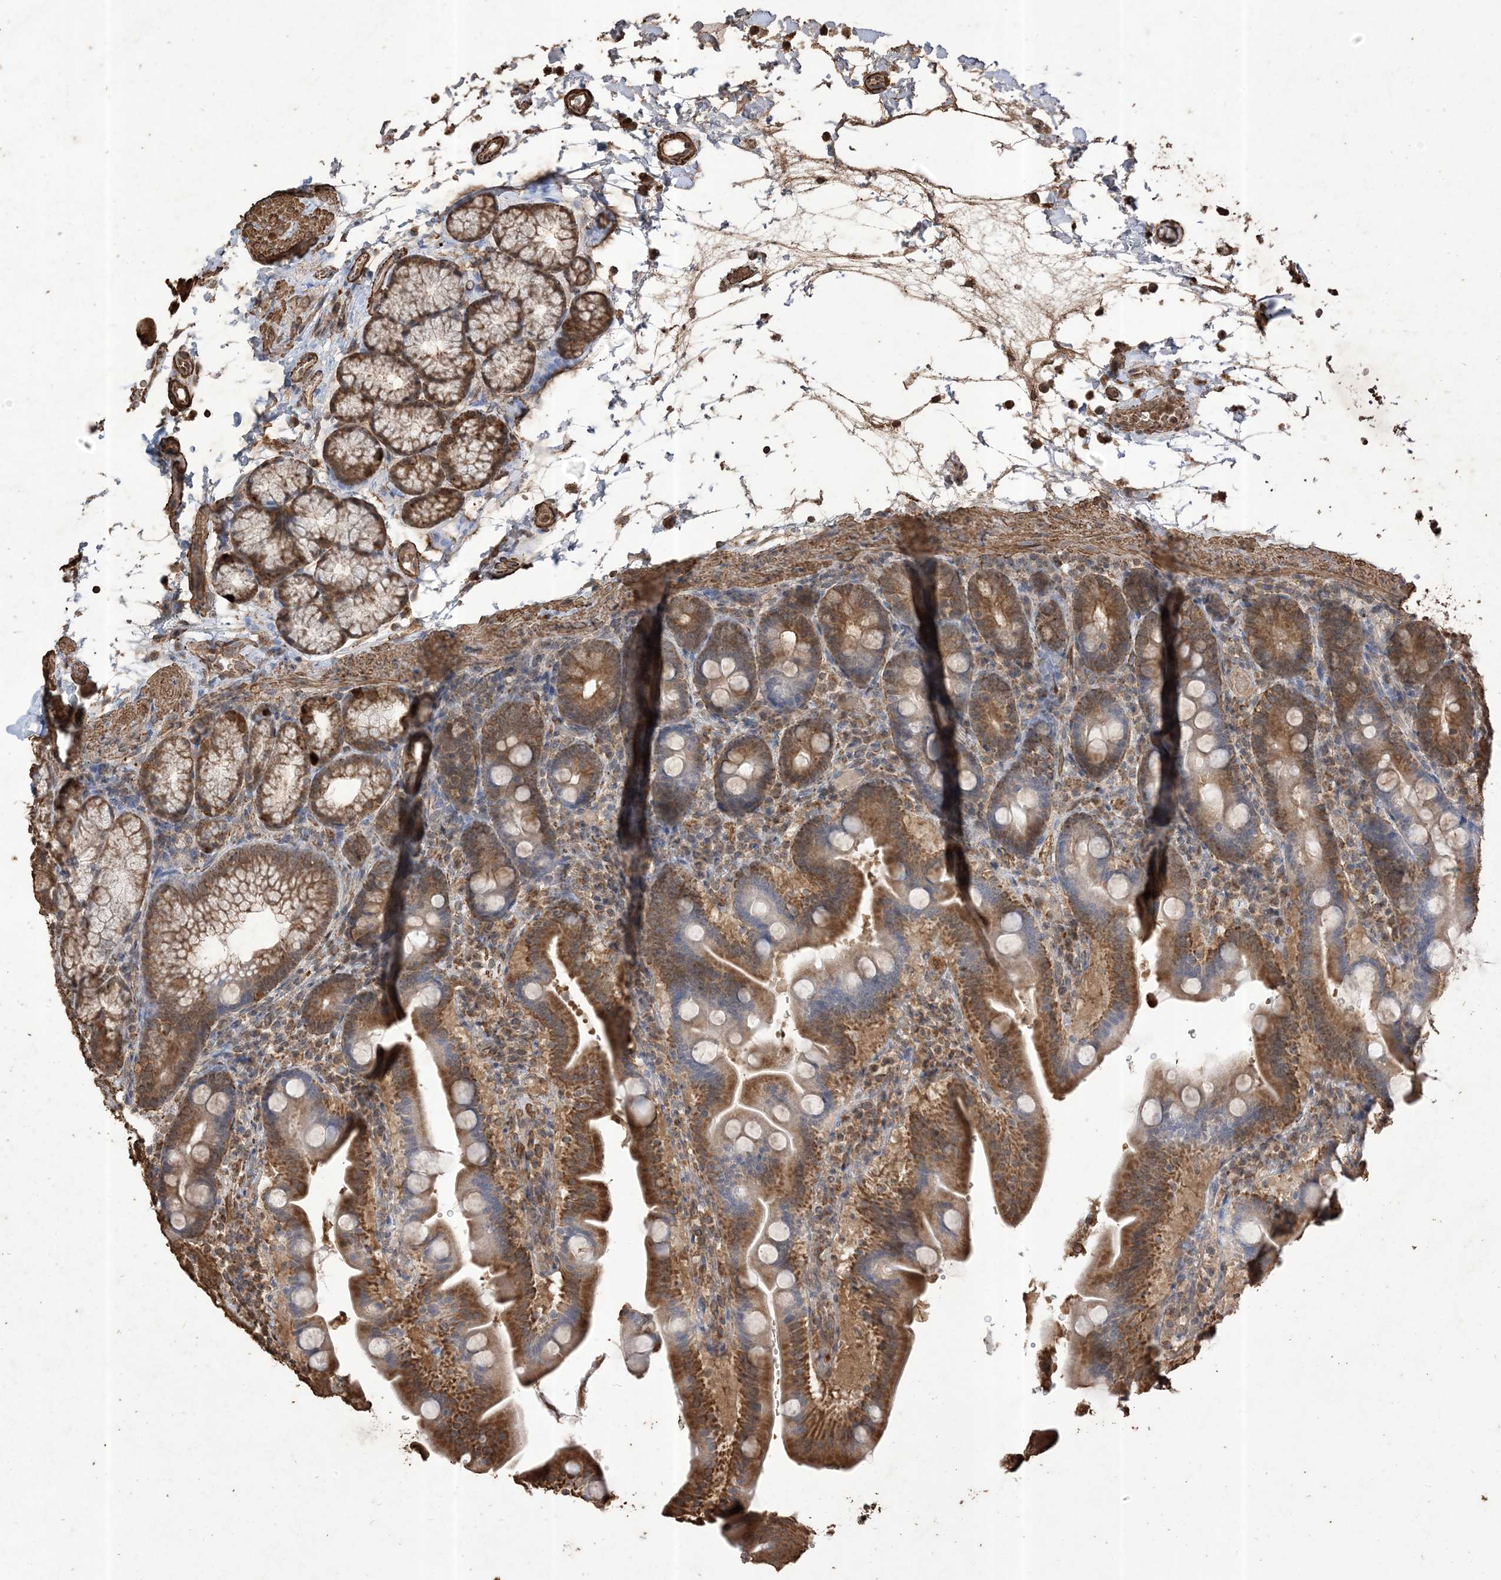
{"staining": {"intensity": "strong", "quantity": ">75%", "location": "cytoplasmic/membranous"}, "tissue": "duodenum", "cell_type": "Glandular cells", "image_type": "normal", "snomed": [{"axis": "morphology", "description": "Normal tissue, NOS"}, {"axis": "topography", "description": "Duodenum"}], "caption": "Human duodenum stained for a protein (brown) exhibits strong cytoplasmic/membranous positive staining in about >75% of glandular cells.", "gene": "HPS4", "patient": {"sex": "male", "age": 54}}